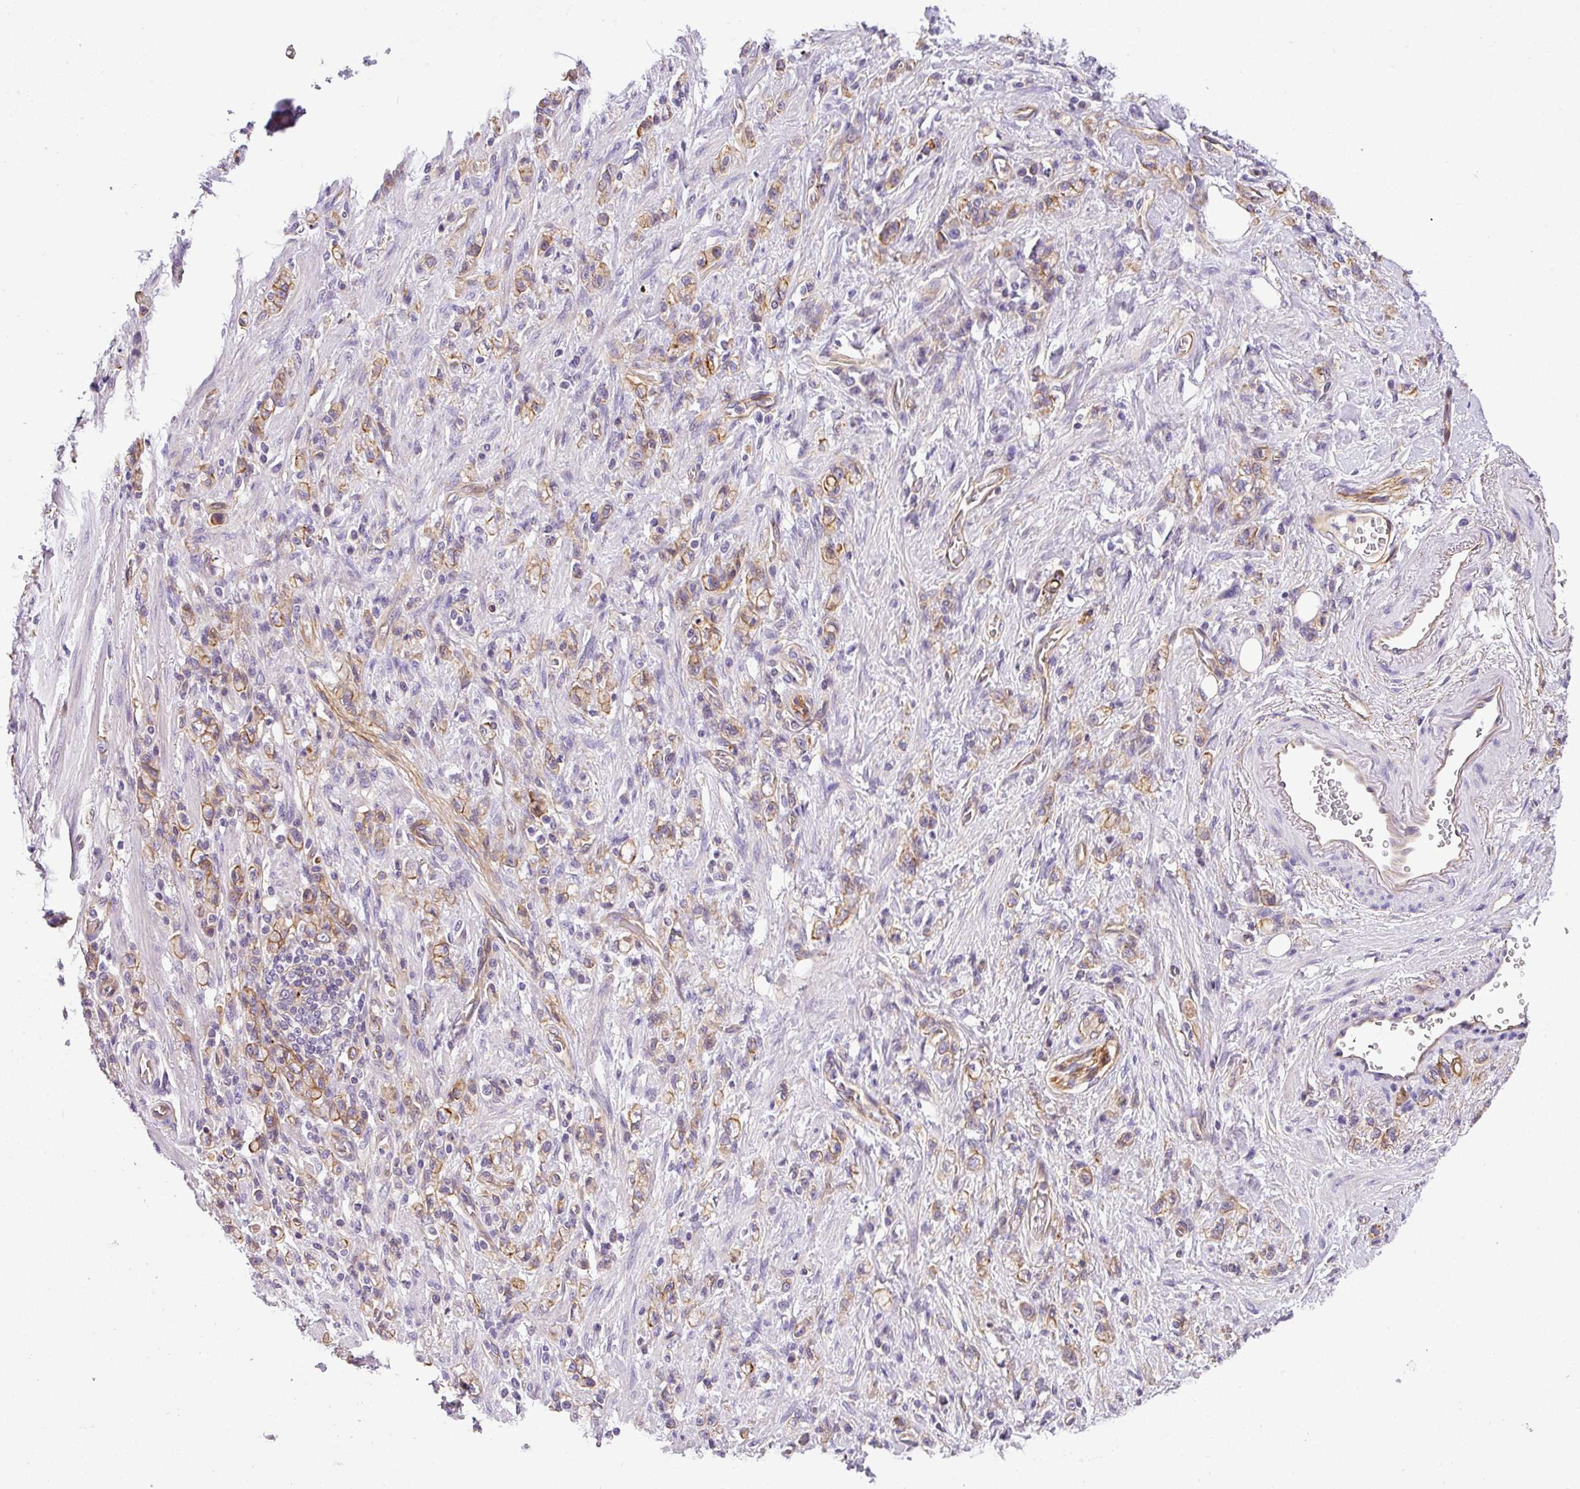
{"staining": {"intensity": "moderate", "quantity": "25%-75%", "location": "cytoplasmic/membranous"}, "tissue": "stomach cancer", "cell_type": "Tumor cells", "image_type": "cancer", "snomed": [{"axis": "morphology", "description": "Adenocarcinoma, NOS"}, {"axis": "topography", "description": "Stomach"}], "caption": "A high-resolution photomicrograph shows immunohistochemistry (IHC) staining of stomach adenocarcinoma, which displays moderate cytoplasmic/membranous expression in about 25%-75% of tumor cells.", "gene": "OR11H4", "patient": {"sex": "male", "age": 77}}